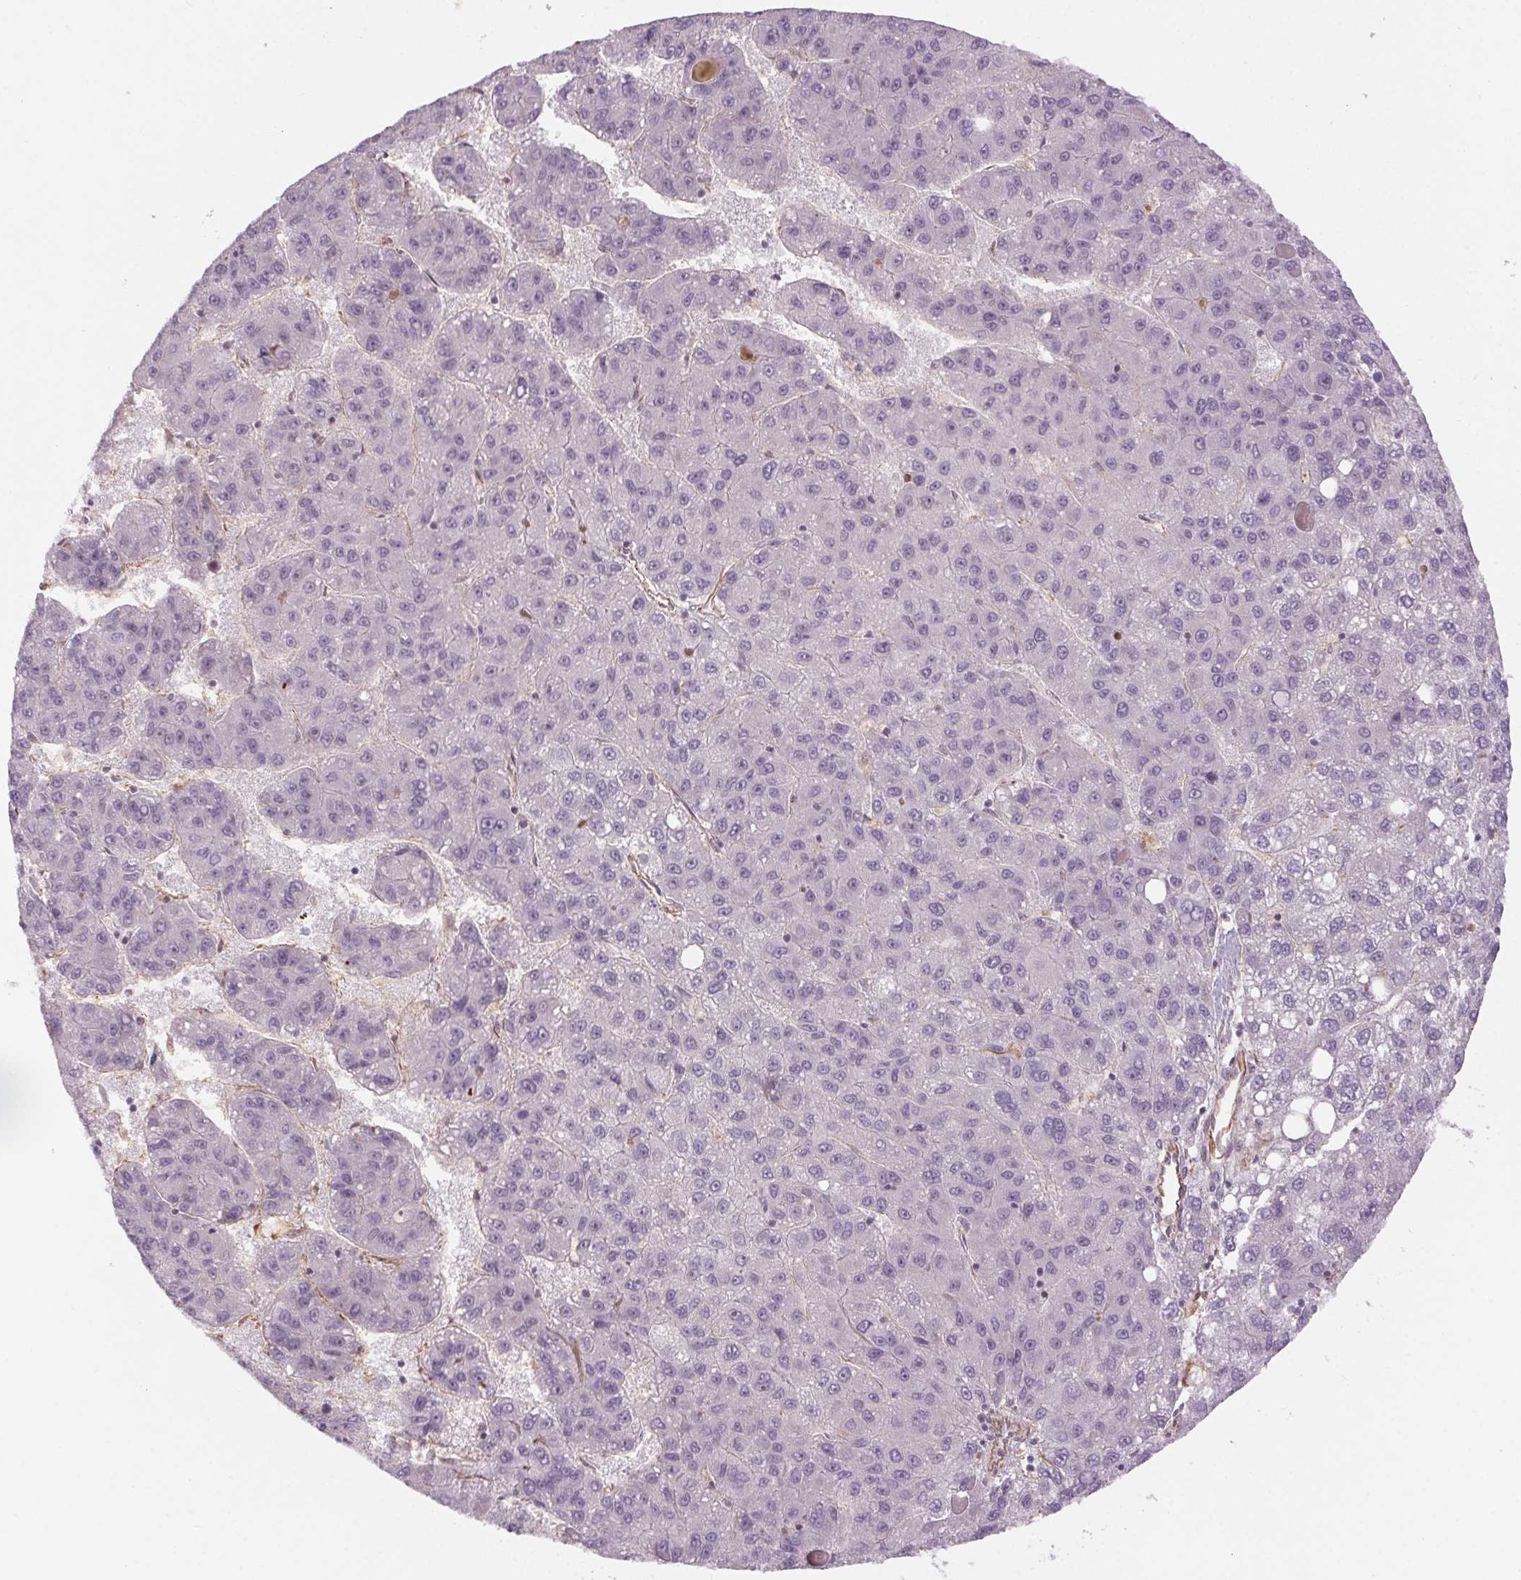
{"staining": {"intensity": "negative", "quantity": "none", "location": "none"}, "tissue": "liver cancer", "cell_type": "Tumor cells", "image_type": "cancer", "snomed": [{"axis": "morphology", "description": "Carcinoma, Hepatocellular, NOS"}, {"axis": "topography", "description": "Liver"}], "caption": "Liver cancer stained for a protein using immunohistochemistry exhibits no expression tumor cells.", "gene": "CCSER1", "patient": {"sex": "female", "age": 82}}